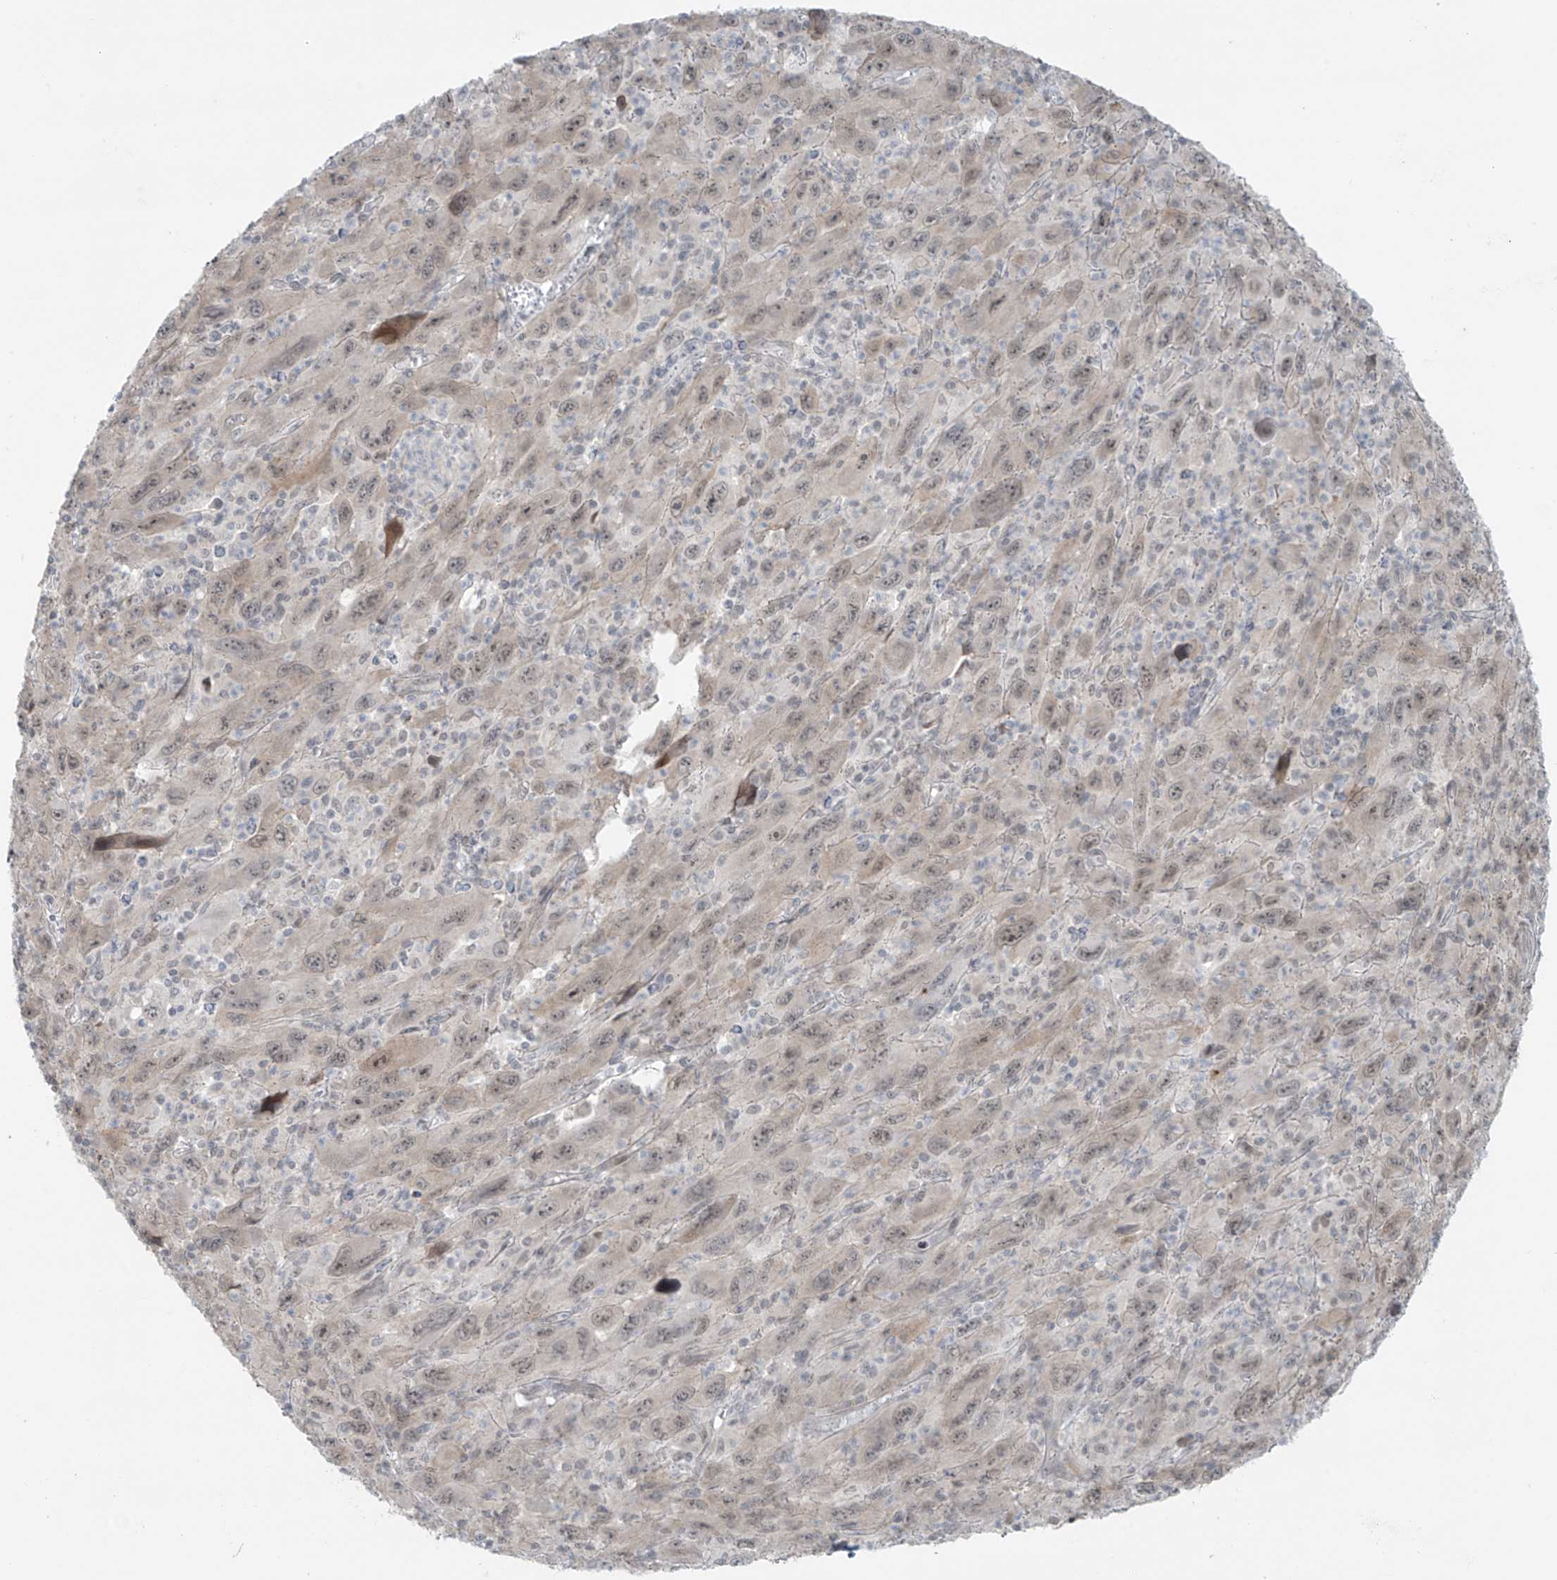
{"staining": {"intensity": "moderate", "quantity": "<25%", "location": "nuclear"}, "tissue": "melanoma", "cell_type": "Tumor cells", "image_type": "cancer", "snomed": [{"axis": "morphology", "description": "Malignant melanoma, Metastatic site"}, {"axis": "topography", "description": "Skin"}], "caption": "Tumor cells demonstrate low levels of moderate nuclear staining in about <25% of cells in human melanoma.", "gene": "RASGEF1A", "patient": {"sex": "female", "age": 56}}